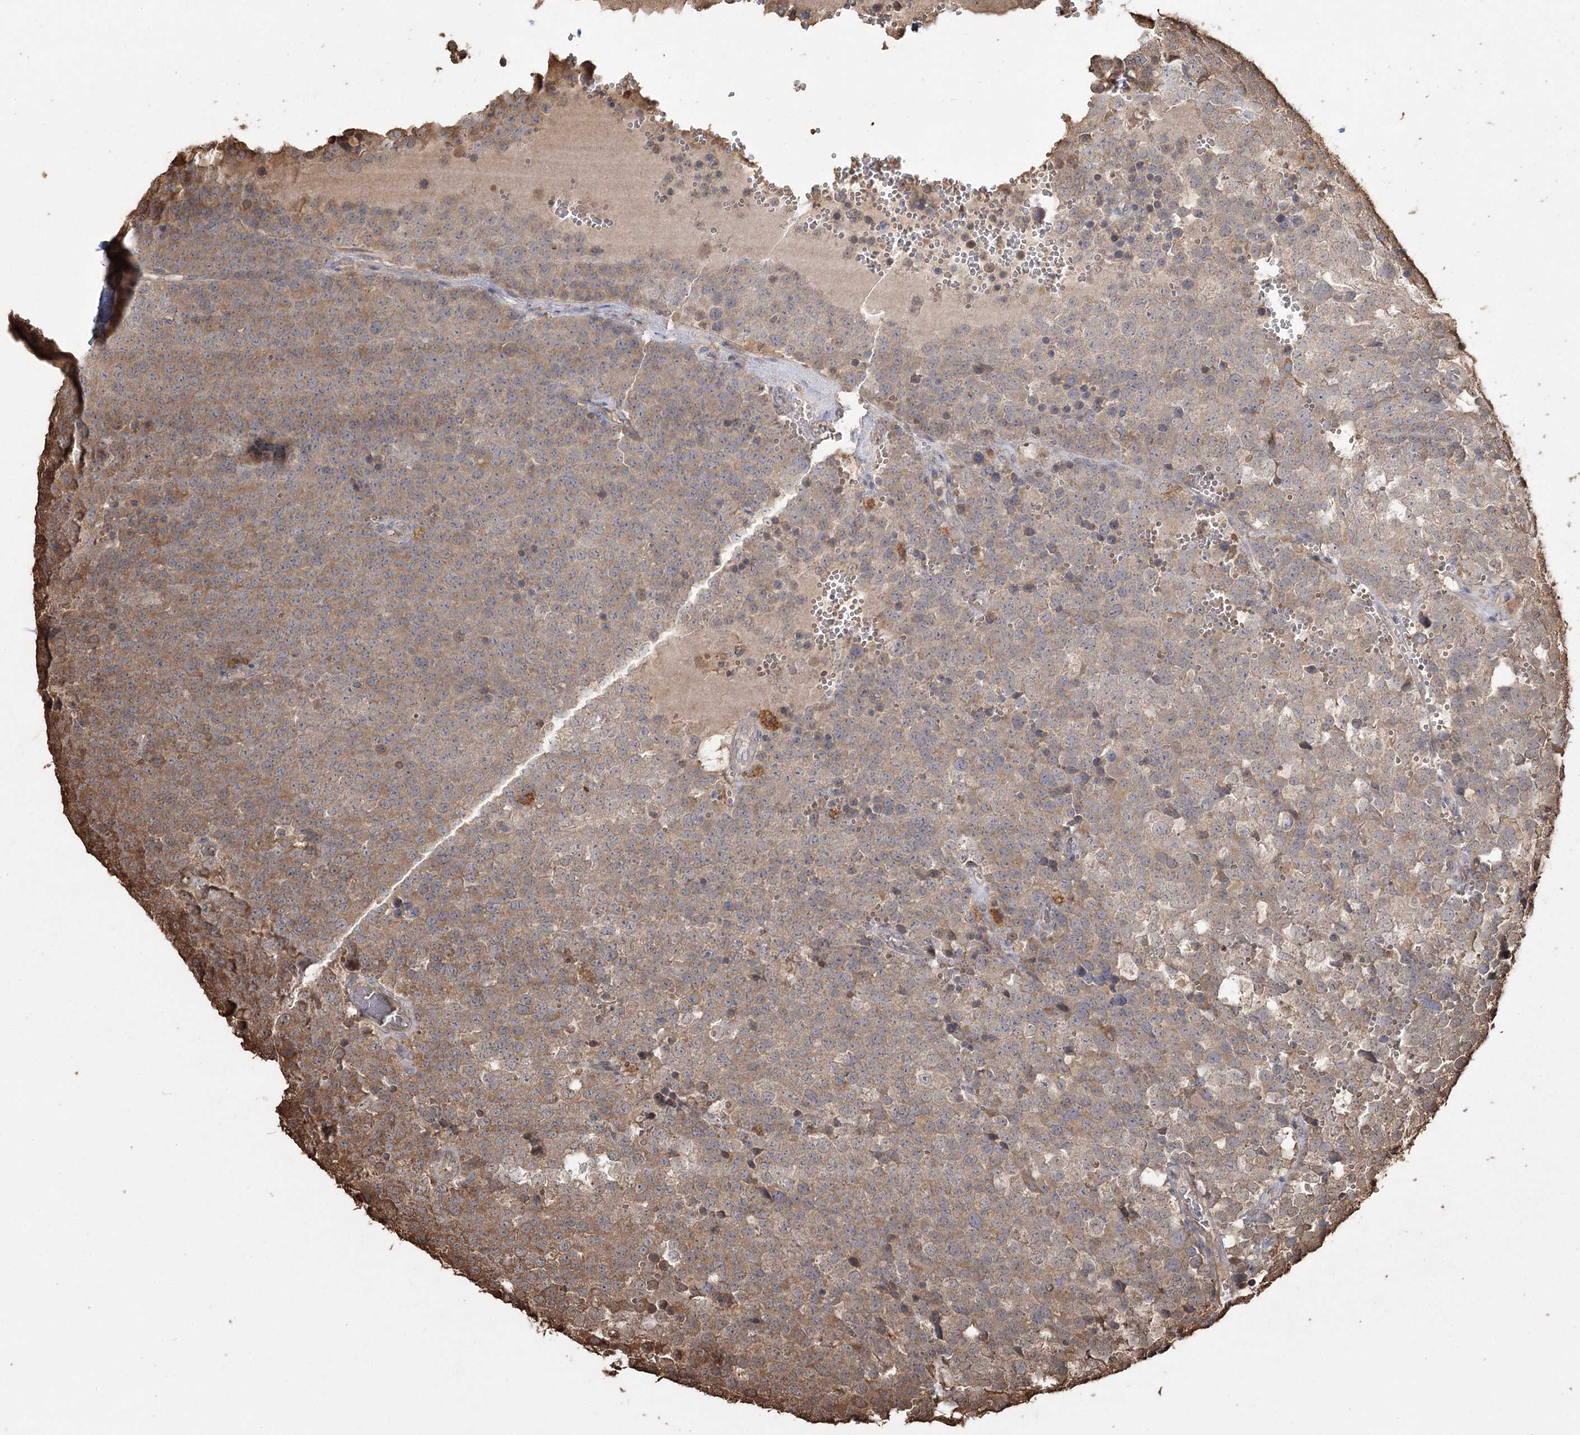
{"staining": {"intensity": "weak", "quantity": ">75%", "location": "cytoplasmic/membranous"}, "tissue": "testis cancer", "cell_type": "Tumor cells", "image_type": "cancer", "snomed": [{"axis": "morphology", "description": "Seminoma, NOS"}, {"axis": "topography", "description": "Testis"}], "caption": "Immunohistochemical staining of testis cancer (seminoma) exhibits low levels of weak cytoplasmic/membranous expression in about >75% of tumor cells. Immunohistochemistry (ihc) stains the protein of interest in brown and the nuclei are stained blue.", "gene": "PLCH1", "patient": {"sex": "male", "age": 71}}